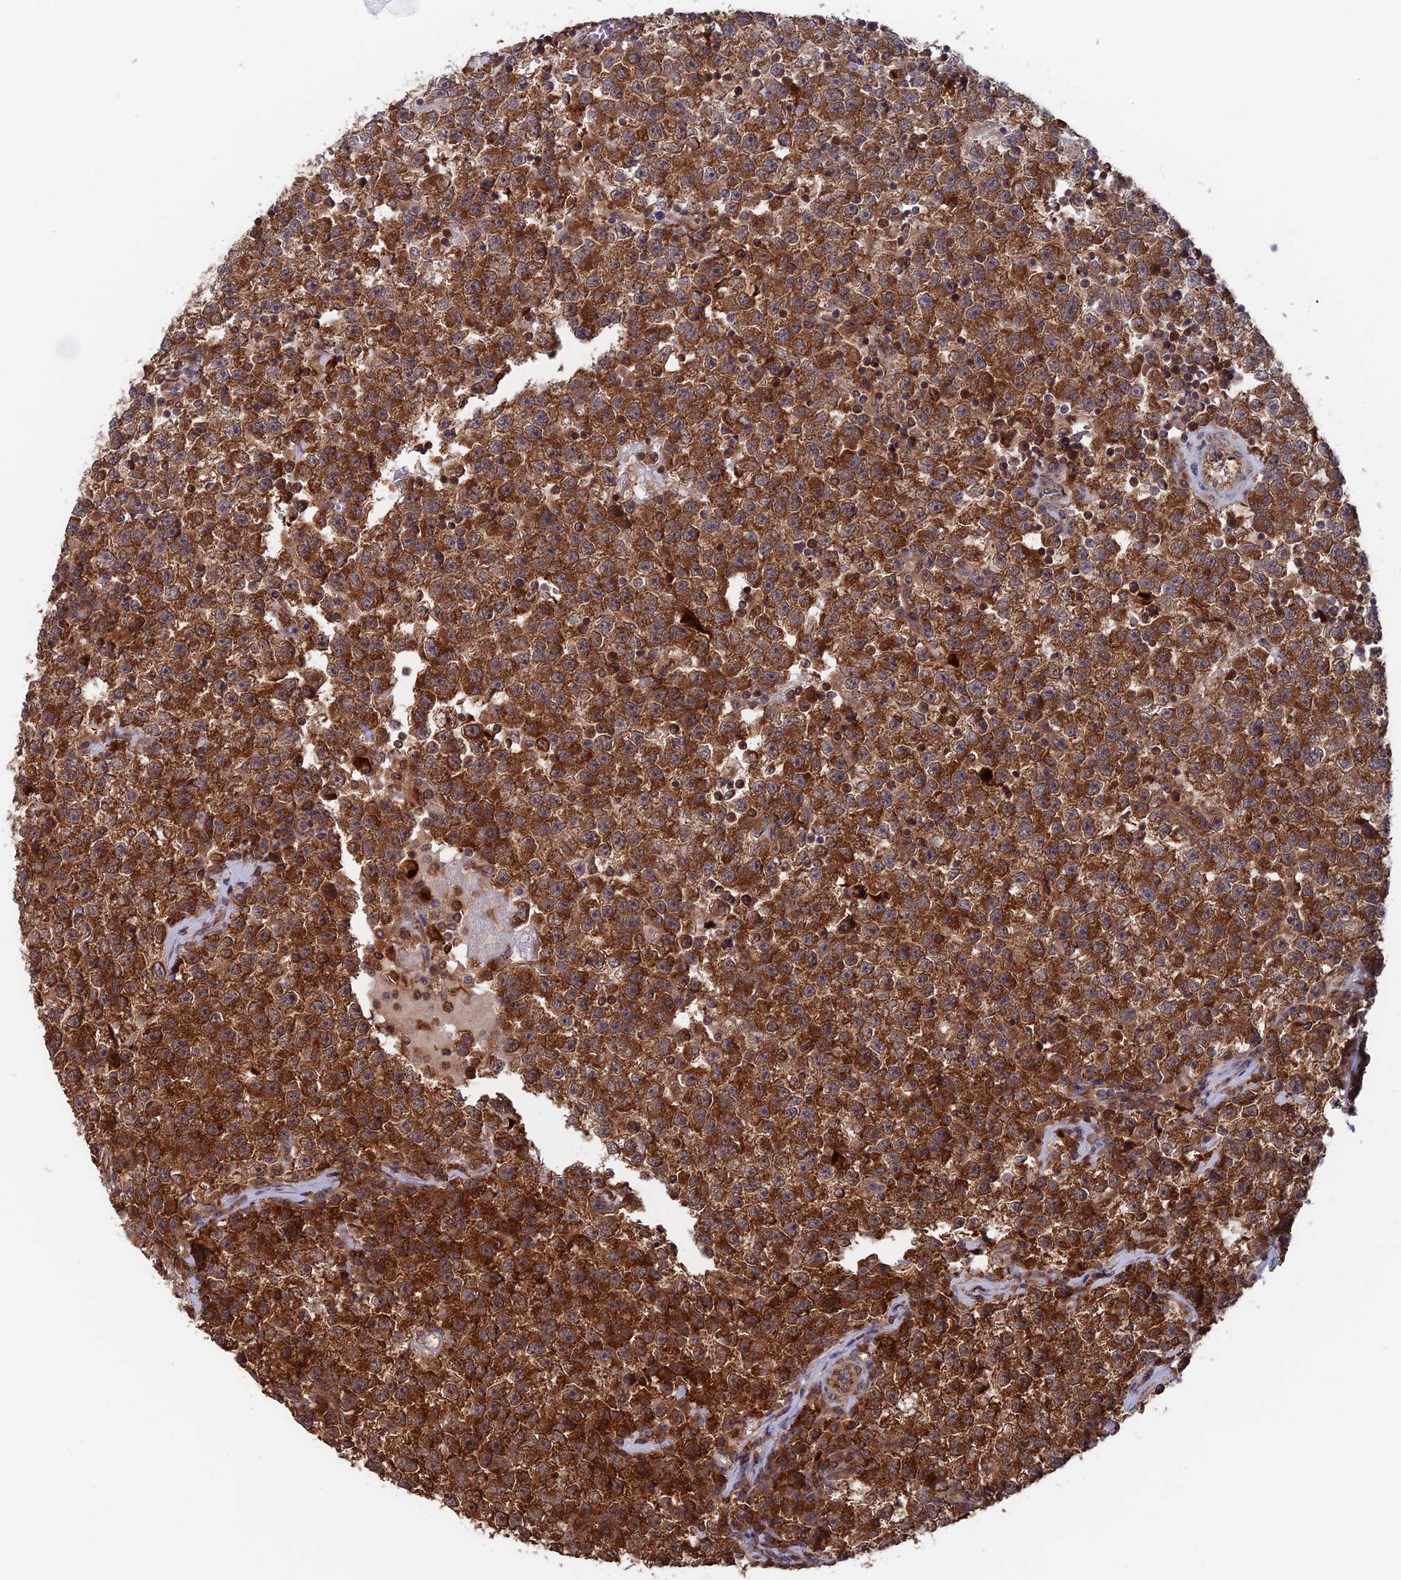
{"staining": {"intensity": "strong", "quantity": ">75%", "location": "cytoplasmic/membranous"}, "tissue": "testis cancer", "cell_type": "Tumor cells", "image_type": "cancer", "snomed": [{"axis": "morphology", "description": "Seminoma, NOS"}, {"axis": "topography", "description": "Testis"}], "caption": "Testis cancer (seminoma) stained with a brown dye demonstrates strong cytoplasmic/membranous positive positivity in about >75% of tumor cells.", "gene": "DTYMK", "patient": {"sex": "male", "age": 22}}